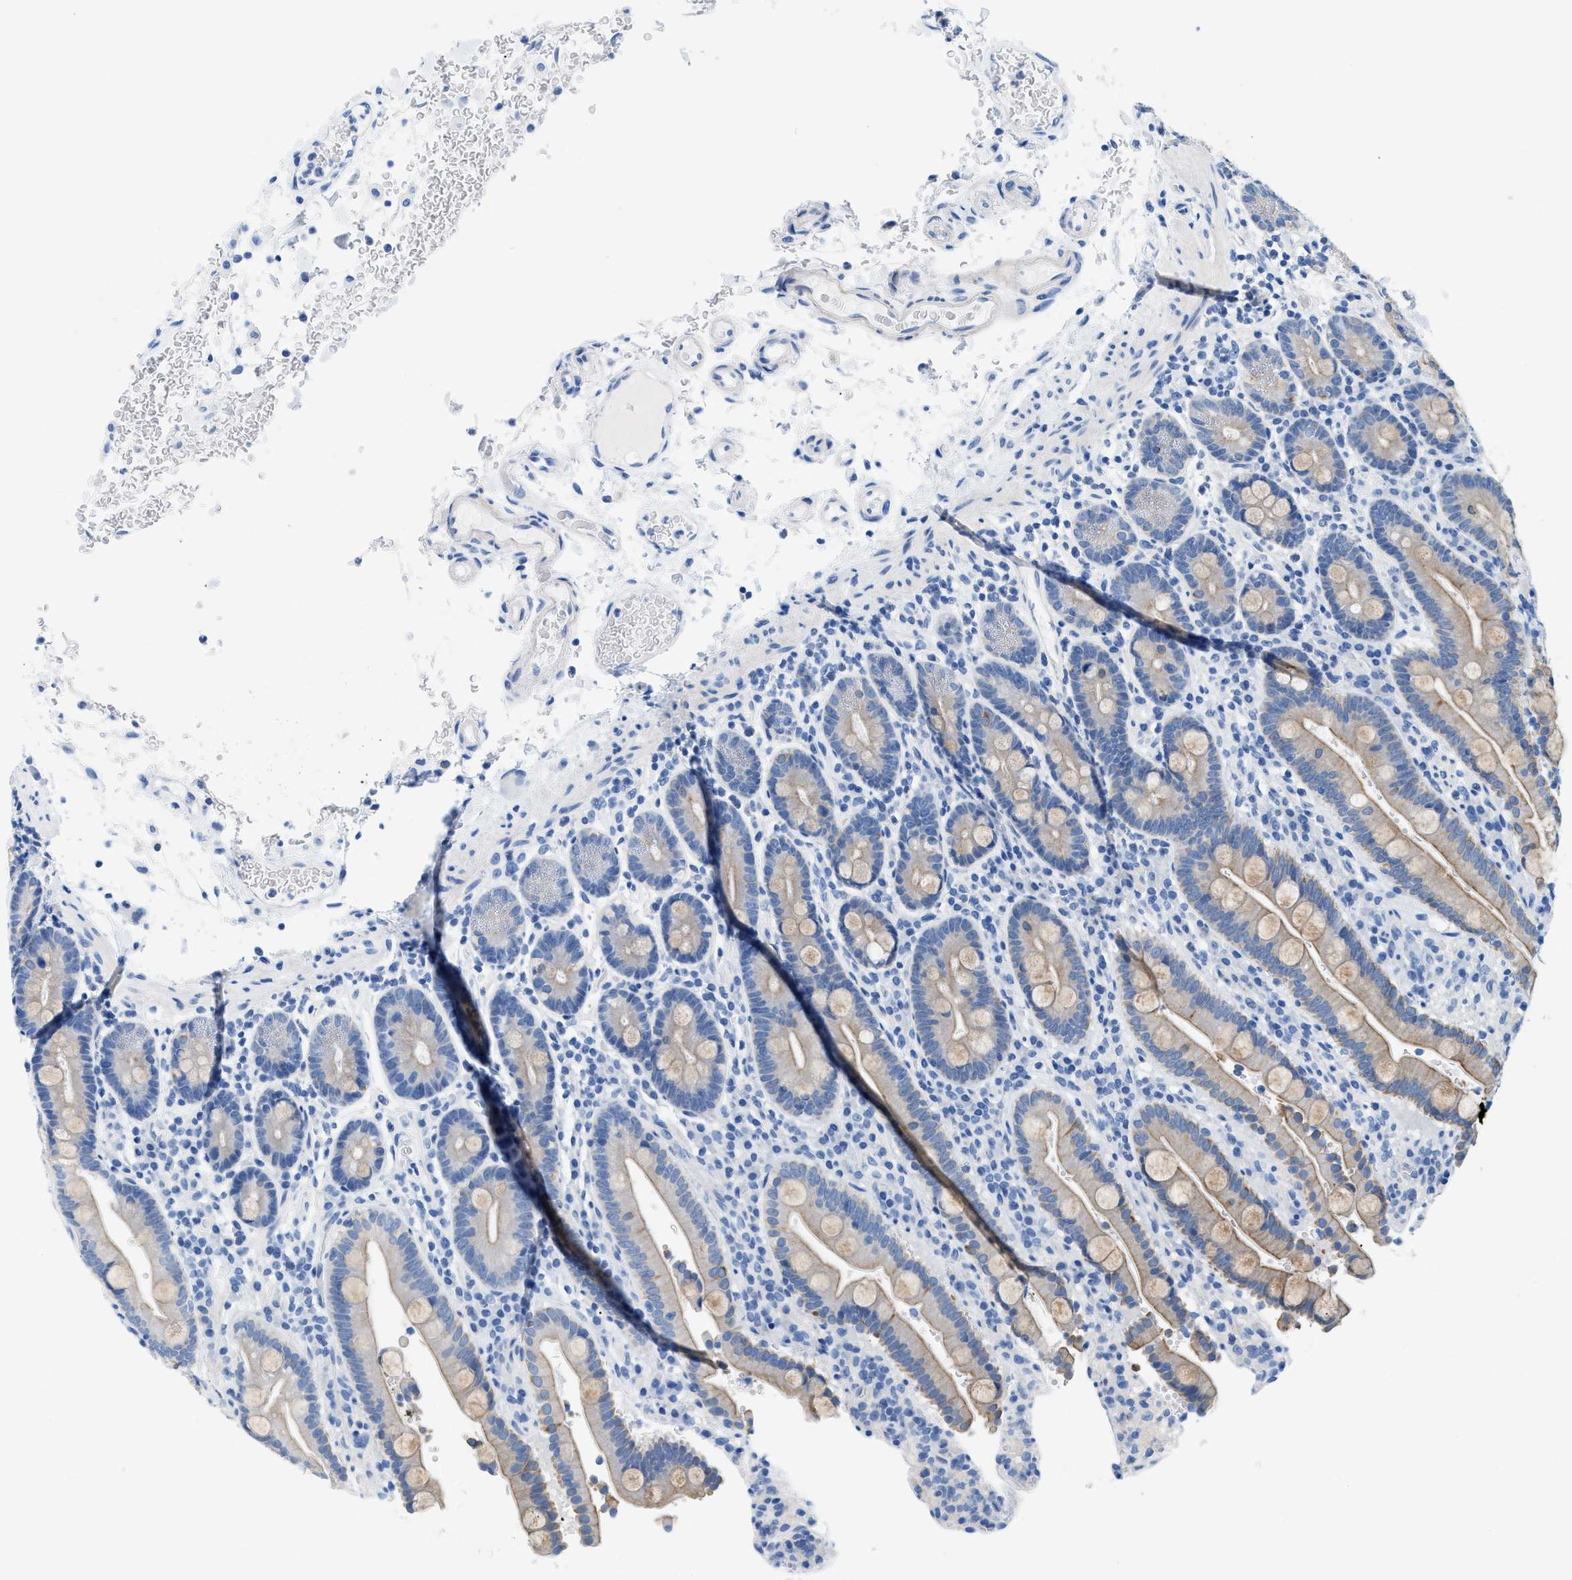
{"staining": {"intensity": "weak", "quantity": "25%-75%", "location": "cytoplasmic/membranous"}, "tissue": "duodenum", "cell_type": "Glandular cells", "image_type": "normal", "snomed": [{"axis": "morphology", "description": "Normal tissue, NOS"}, {"axis": "topography", "description": "Small intestine, NOS"}], "caption": "There is low levels of weak cytoplasmic/membranous staining in glandular cells of unremarkable duodenum, as demonstrated by immunohistochemical staining (brown color).", "gene": "BPGM", "patient": {"sex": "female", "age": 71}}